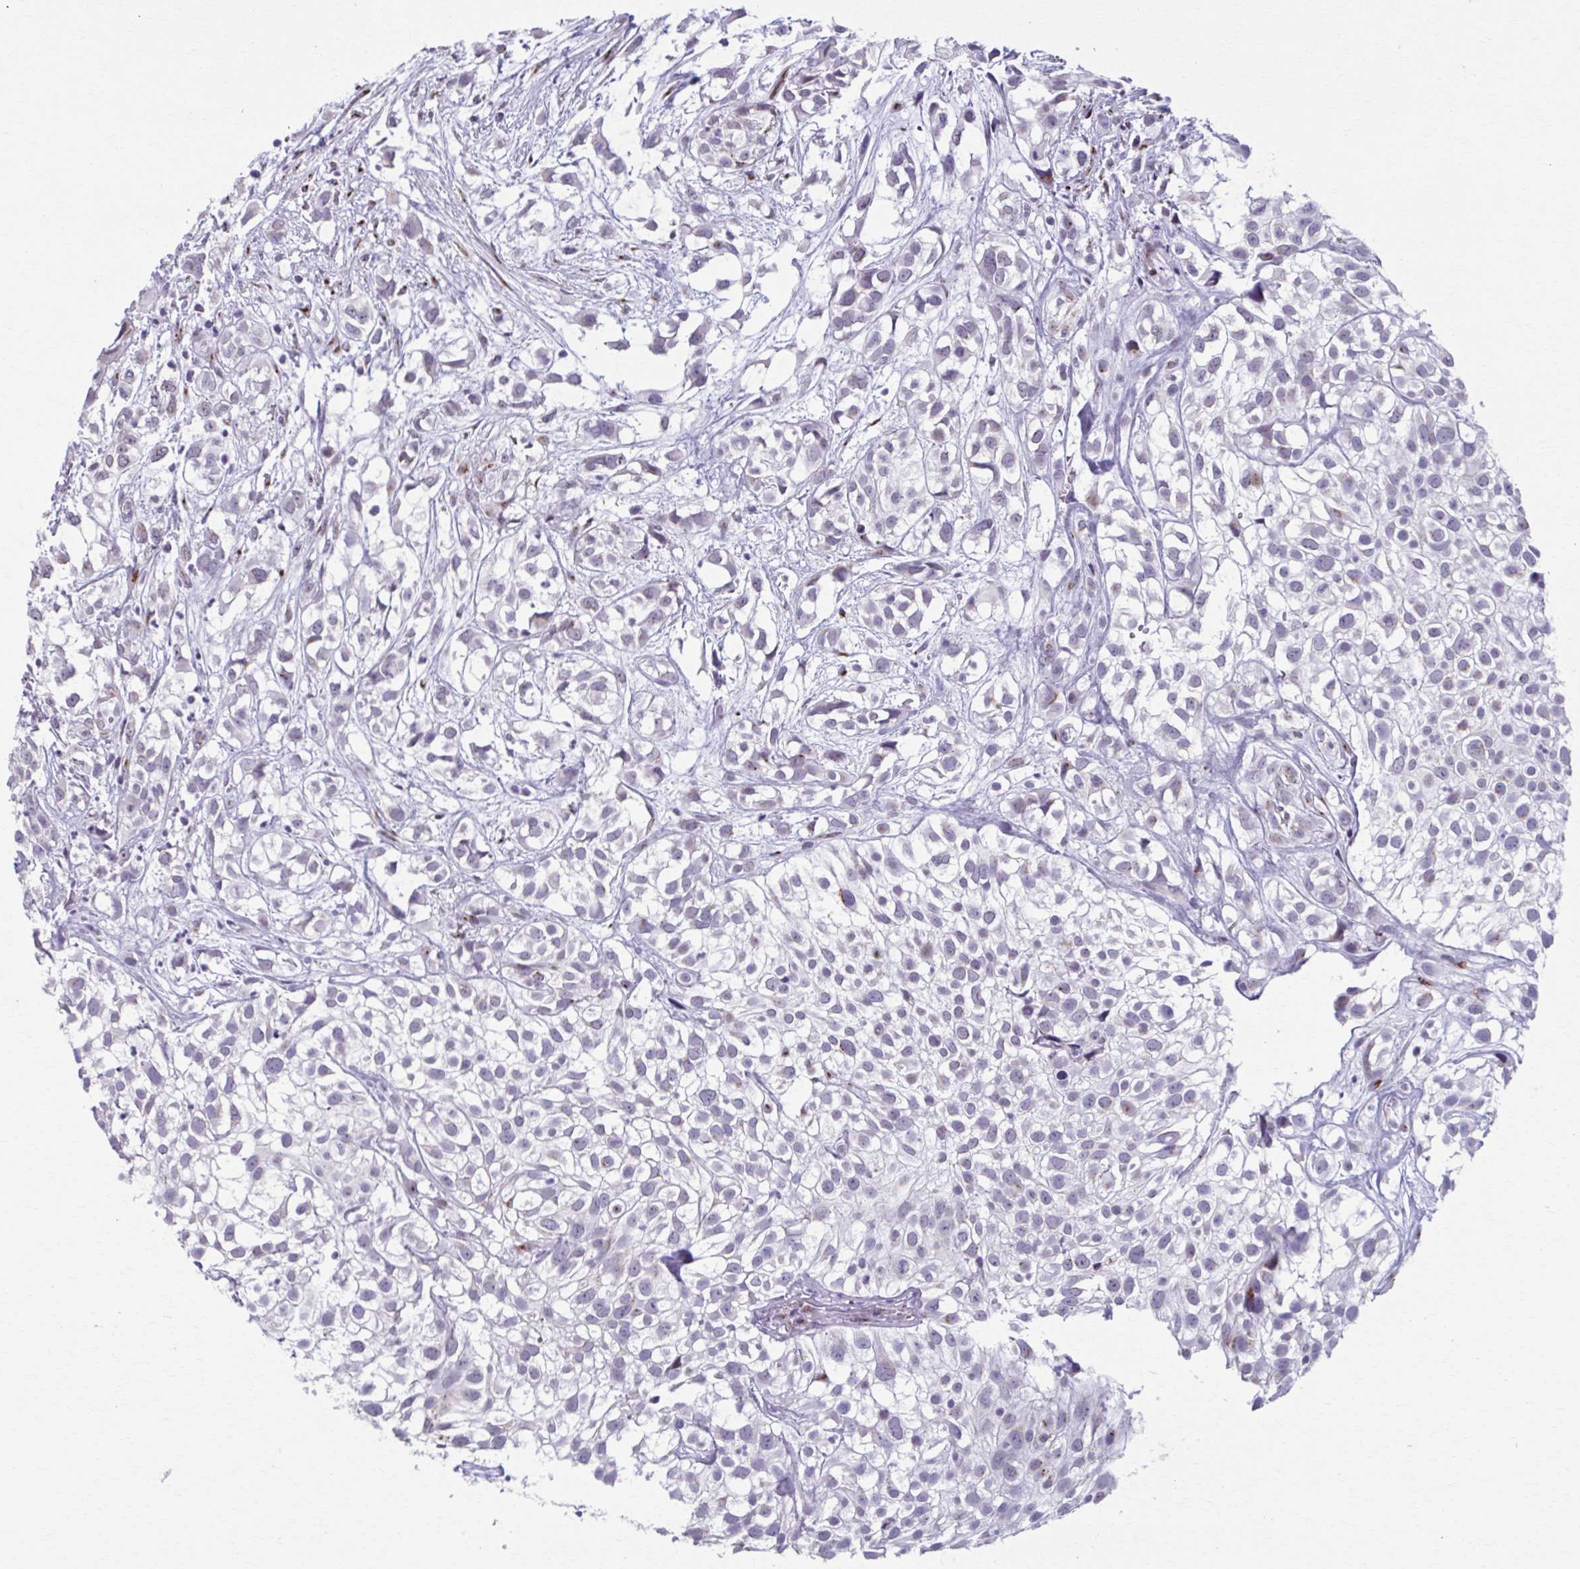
{"staining": {"intensity": "moderate", "quantity": "<25%", "location": "cytoplasmic/membranous"}, "tissue": "urothelial cancer", "cell_type": "Tumor cells", "image_type": "cancer", "snomed": [{"axis": "morphology", "description": "Urothelial carcinoma, High grade"}, {"axis": "topography", "description": "Urinary bladder"}], "caption": "IHC of urothelial cancer displays low levels of moderate cytoplasmic/membranous positivity in about <25% of tumor cells.", "gene": "ZNF682", "patient": {"sex": "male", "age": 56}}